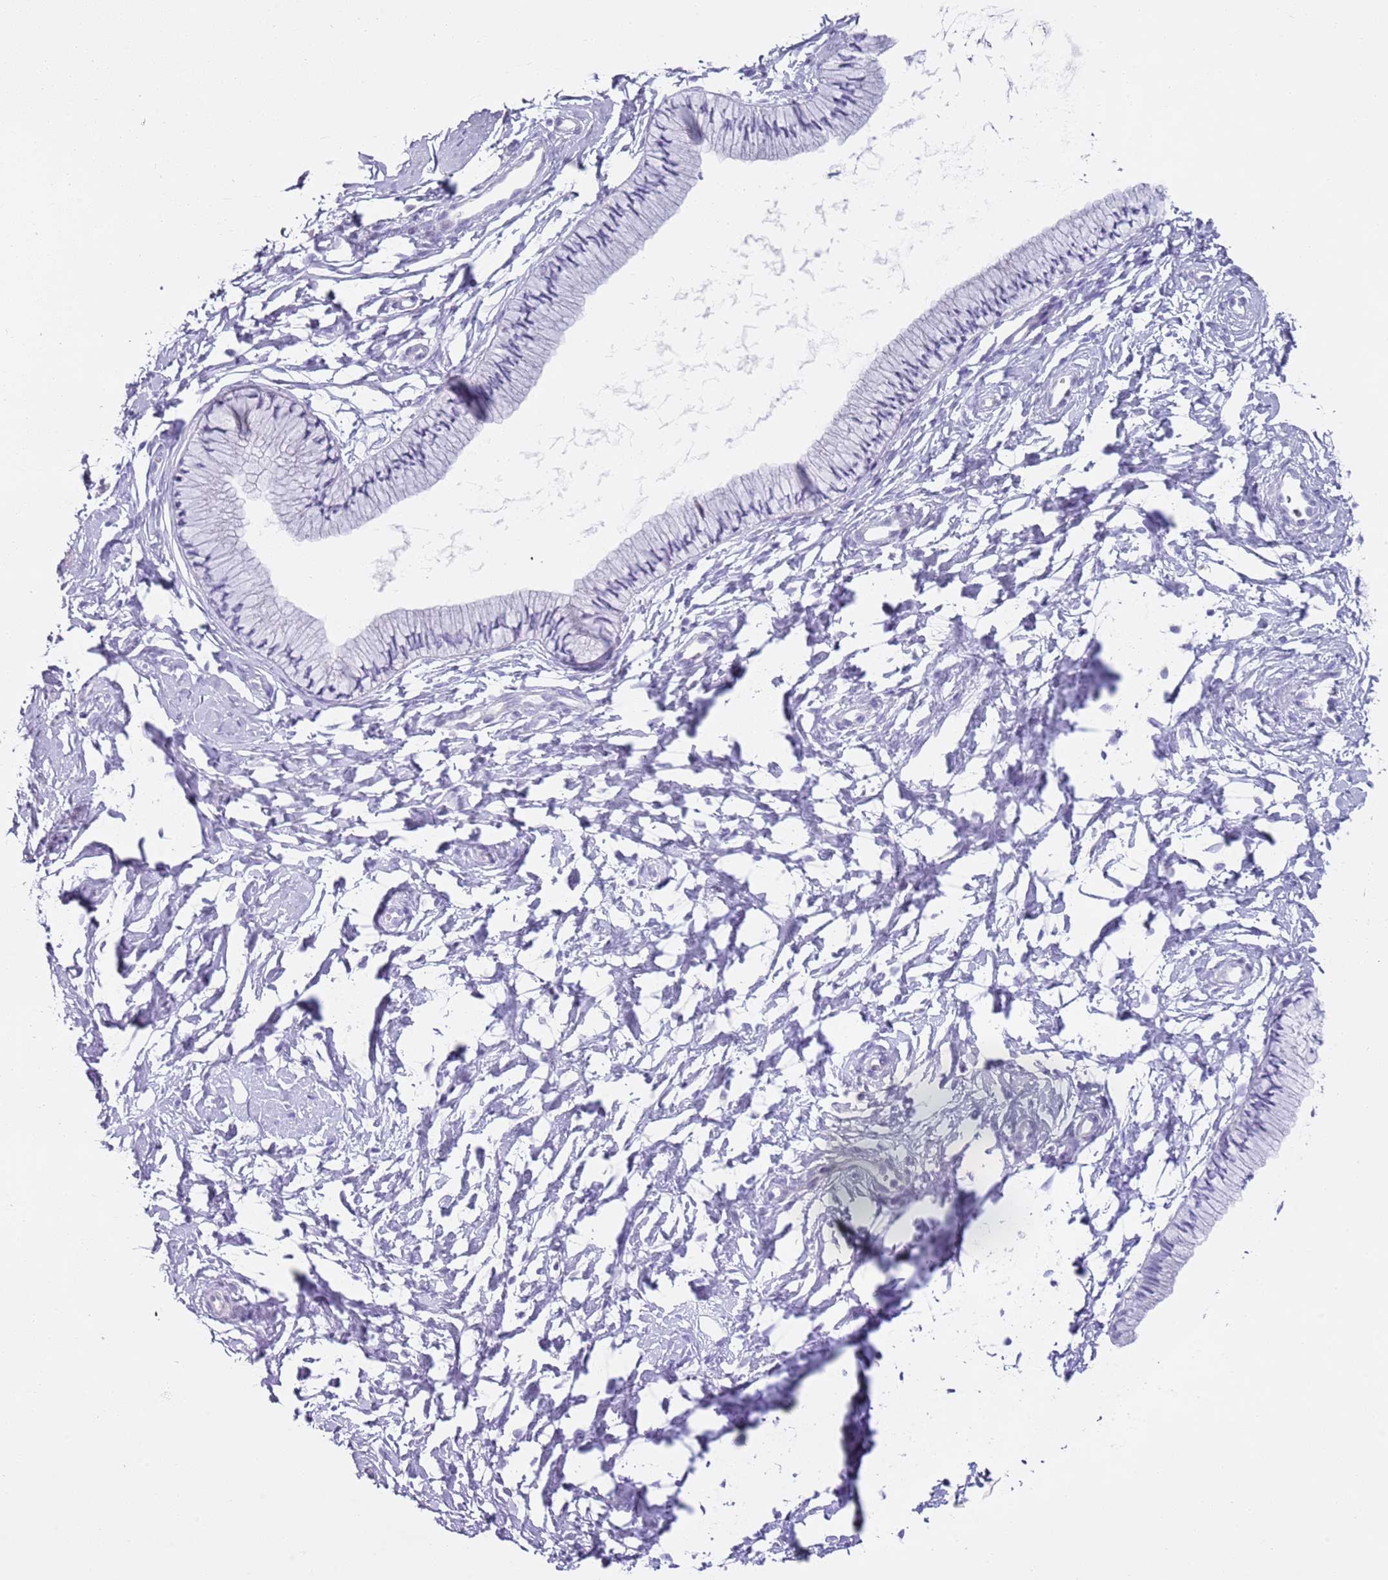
{"staining": {"intensity": "negative", "quantity": "none", "location": "none"}, "tissue": "cervix", "cell_type": "Glandular cells", "image_type": "normal", "snomed": [{"axis": "morphology", "description": "Normal tissue, NOS"}, {"axis": "topography", "description": "Cervix"}], "caption": "Glandular cells are negative for brown protein staining in normal cervix. (IHC, brightfield microscopy, high magnification).", "gene": "CD177", "patient": {"sex": "female", "age": 33}}